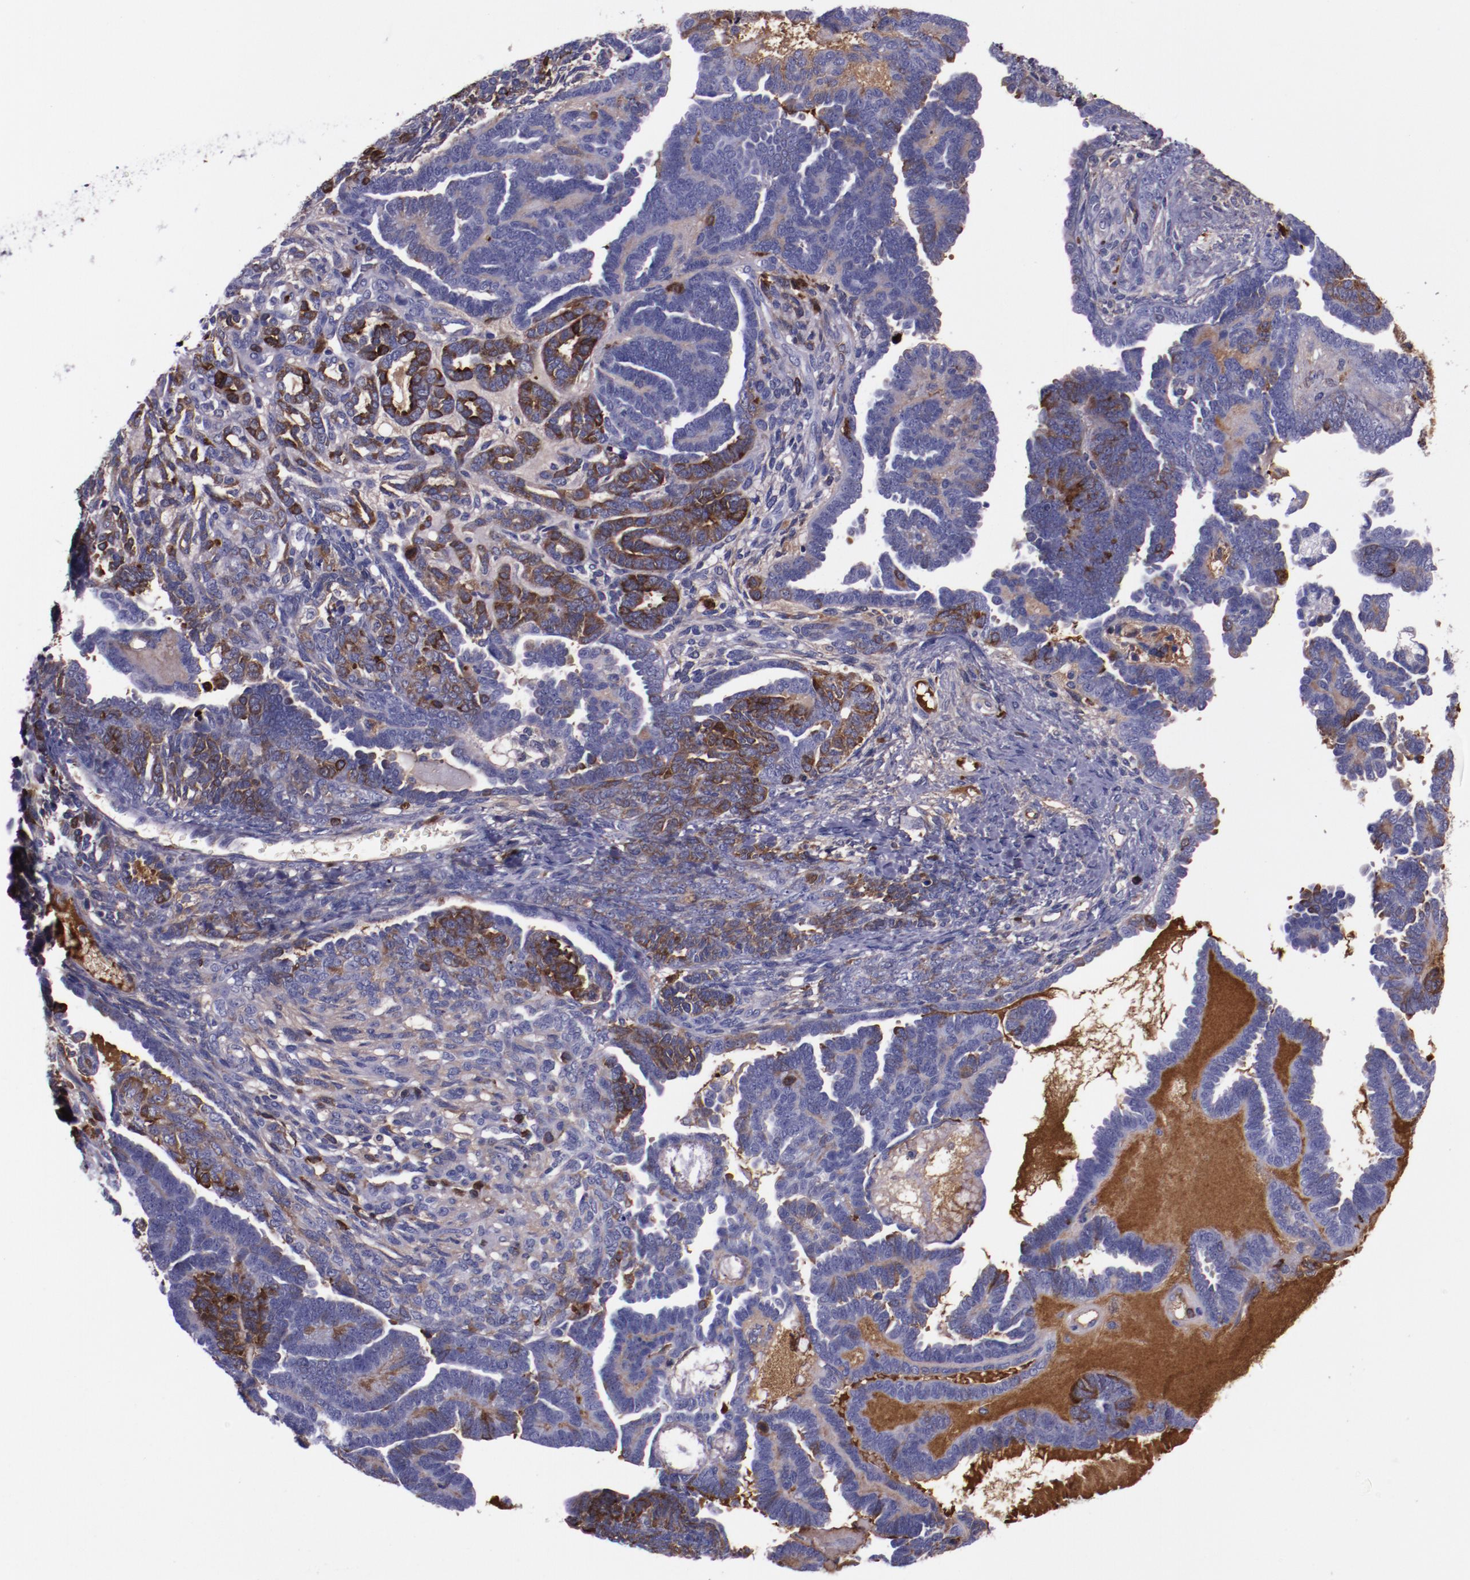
{"staining": {"intensity": "strong", "quantity": "<25%", "location": "cytoplasmic/membranous"}, "tissue": "endometrial cancer", "cell_type": "Tumor cells", "image_type": "cancer", "snomed": [{"axis": "morphology", "description": "Neoplasm, malignant, NOS"}, {"axis": "topography", "description": "Endometrium"}], "caption": "Immunohistochemical staining of human endometrial malignant neoplasm displays strong cytoplasmic/membranous protein expression in about <25% of tumor cells.", "gene": "APOH", "patient": {"sex": "female", "age": 74}}